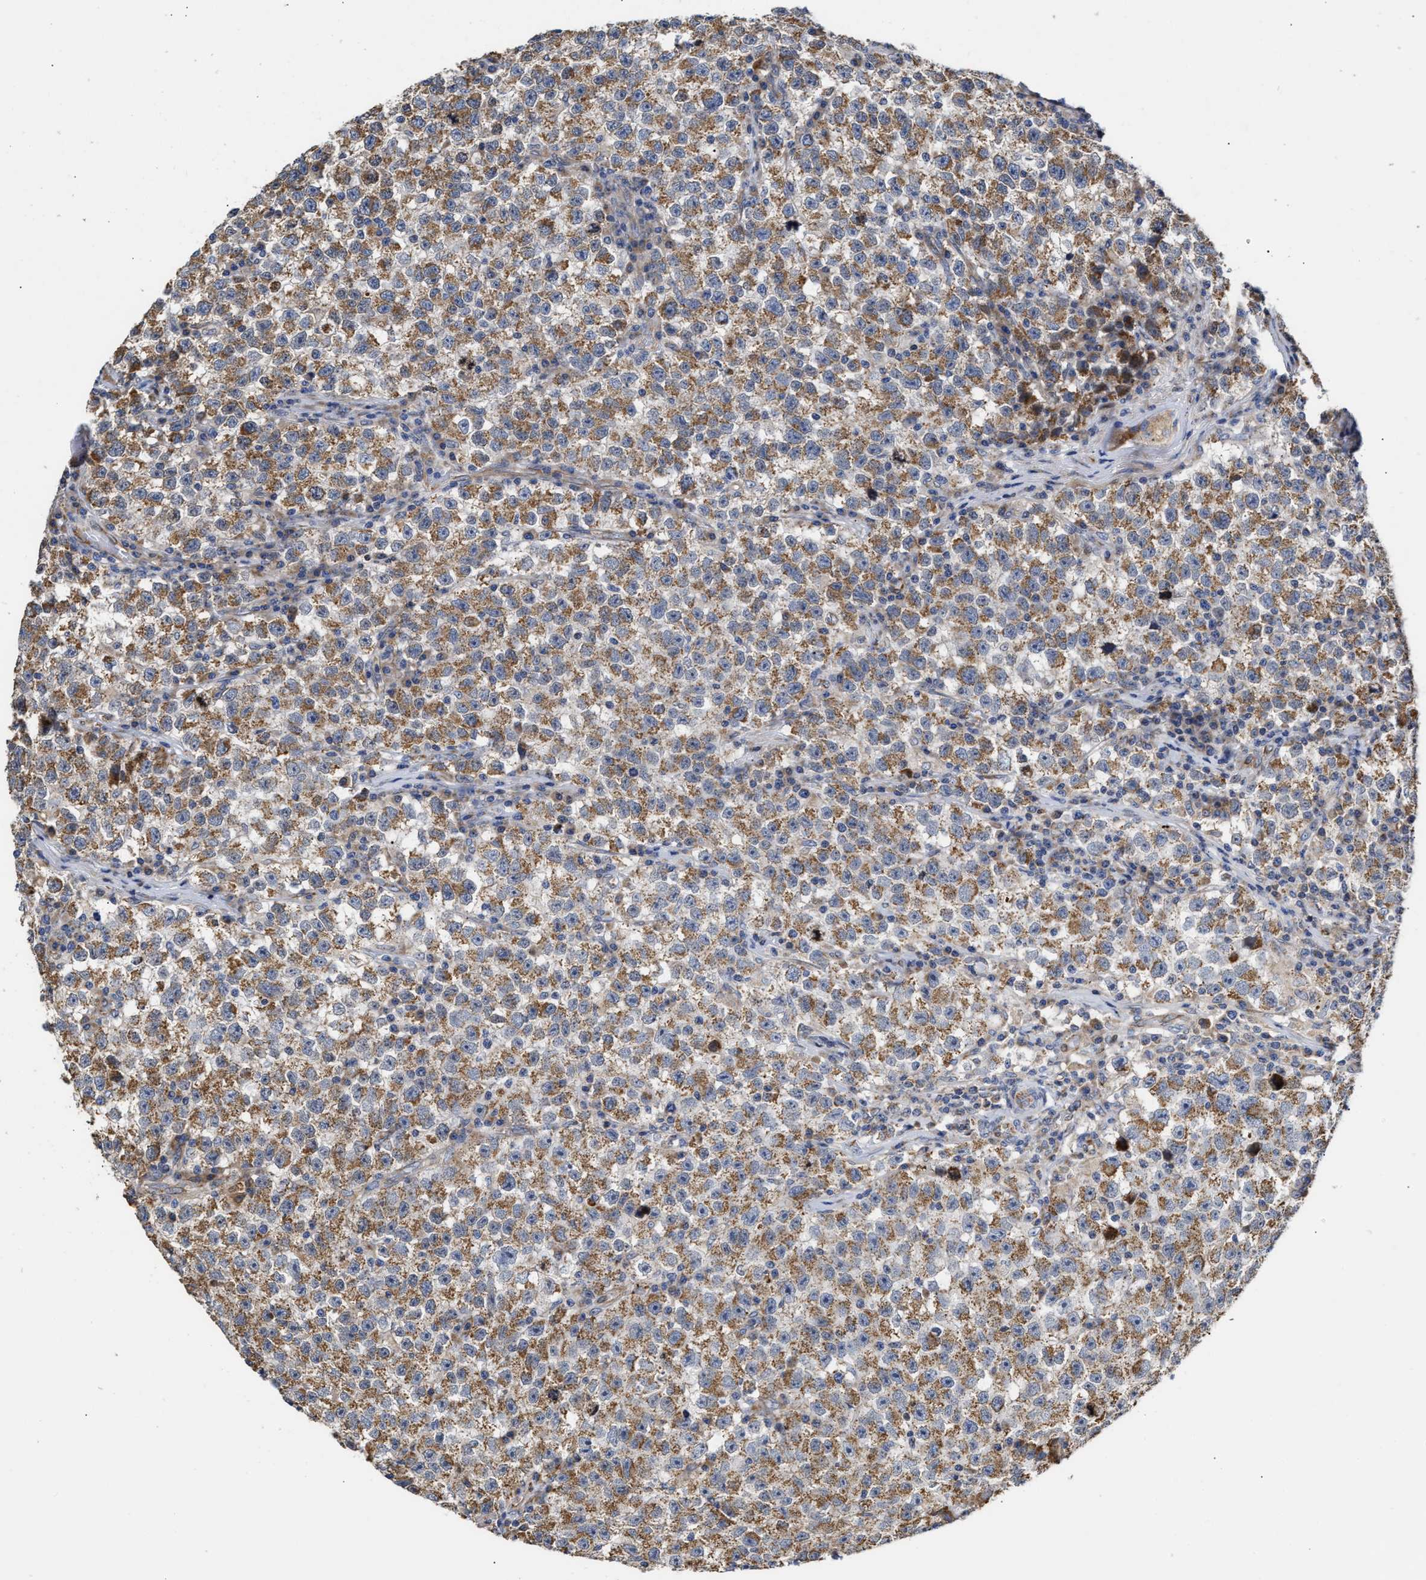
{"staining": {"intensity": "moderate", "quantity": ">75%", "location": "cytoplasmic/membranous"}, "tissue": "testis cancer", "cell_type": "Tumor cells", "image_type": "cancer", "snomed": [{"axis": "morphology", "description": "Seminoma, NOS"}, {"axis": "topography", "description": "Testis"}], "caption": "Human testis seminoma stained with a brown dye reveals moderate cytoplasmic/membranous positive positivity in about >75% of tumor cells.", "gene": "MALSU1", "patient": {"sex": "male", "age": 22}}